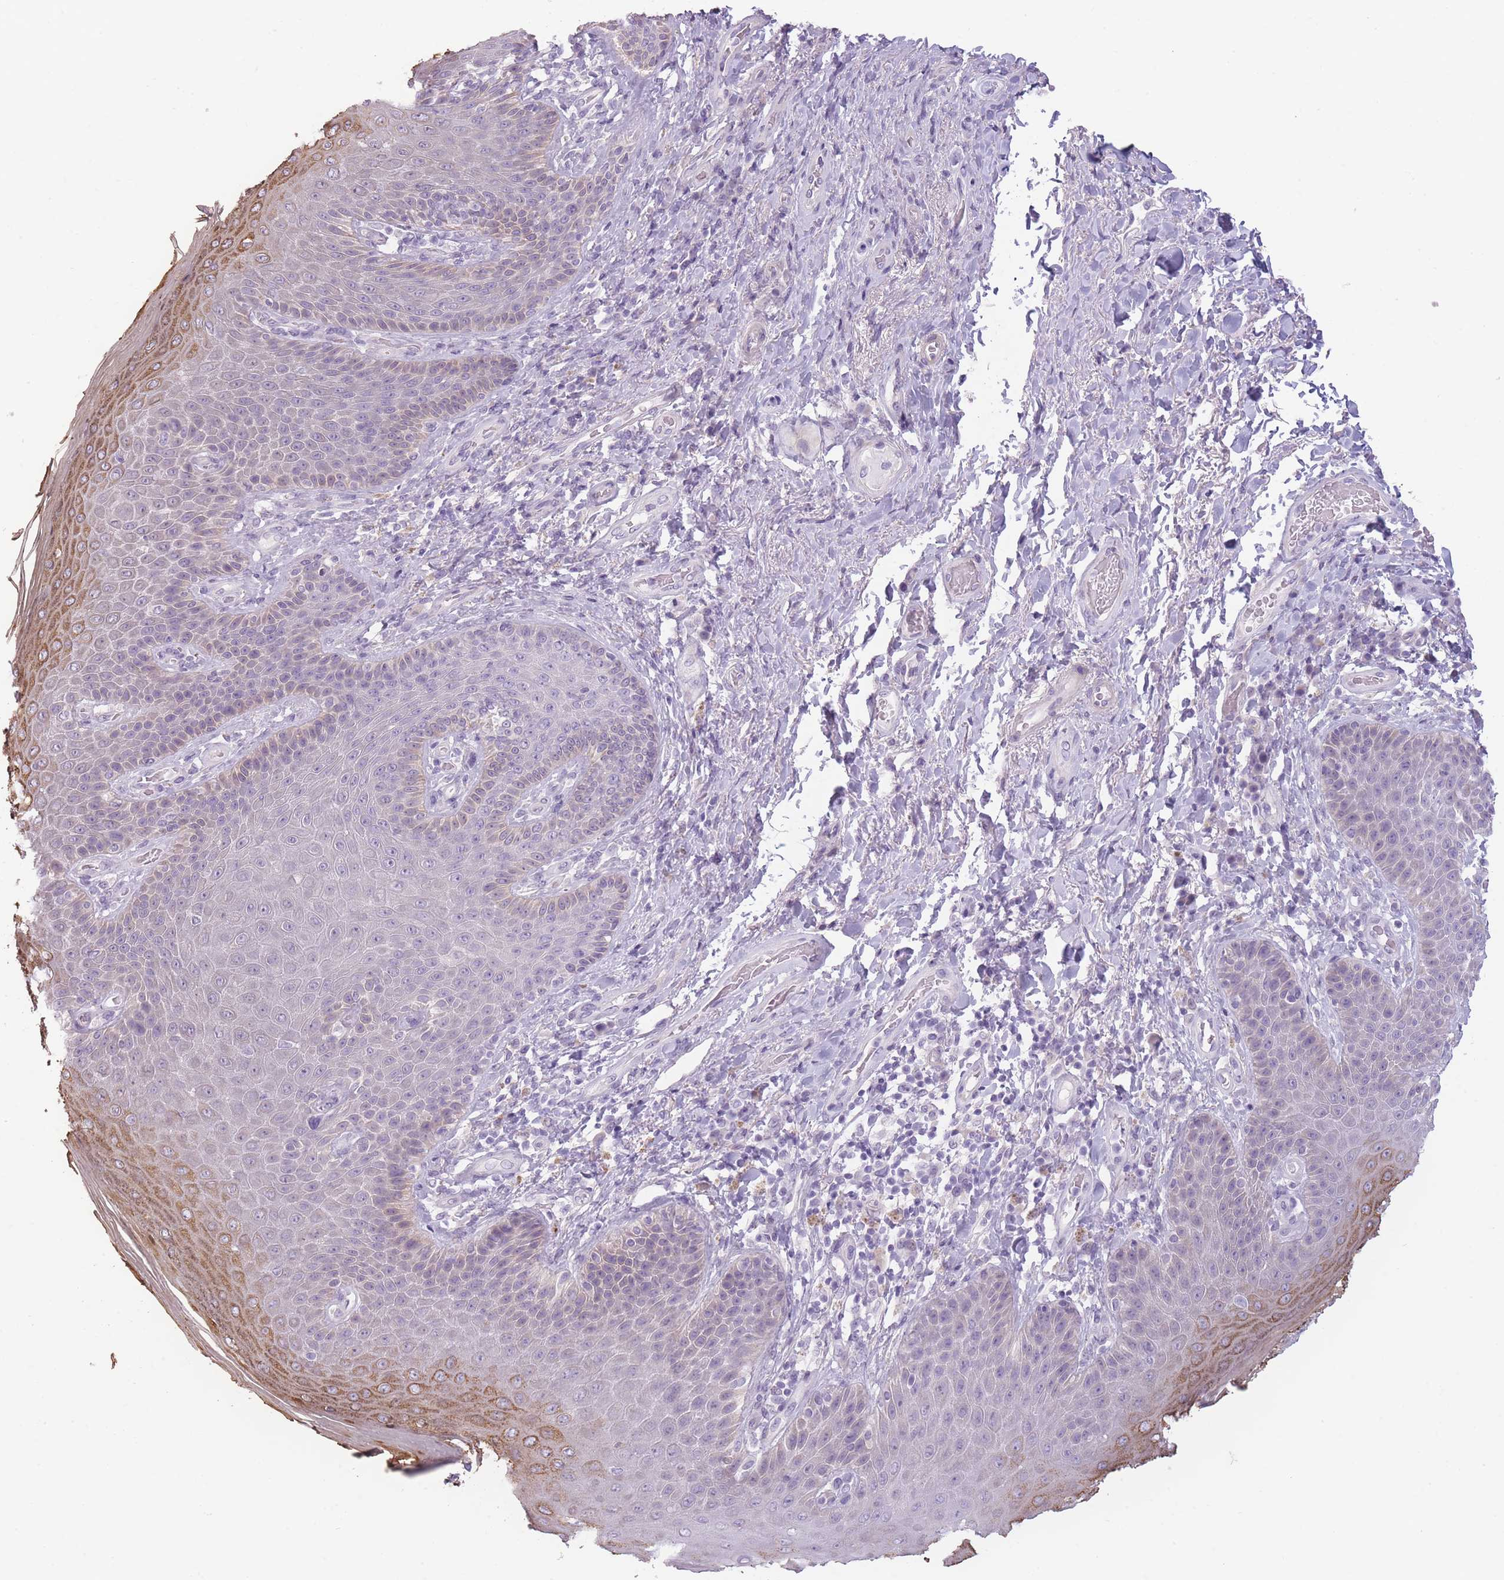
{"staining": {"intensity": "moderate", "quantity": "<25%", "location": "cytoplasmic/membranous"}, "tissue": "skin", "cell_type": "Epidermal cells", "image_type": "normal", "snomed": [{"axis": "morphology", "description": "Normal tissue, NOS"}, {"axis": "topography", "description": "Anal"}], "caption": "Human skin stained with a brown dye shows moderate cytoplasmic/membranous positive expression in about <25% of epidermal cells.", "gene": "TMEM236", "patient": {"sex": "female", "age": 89}}